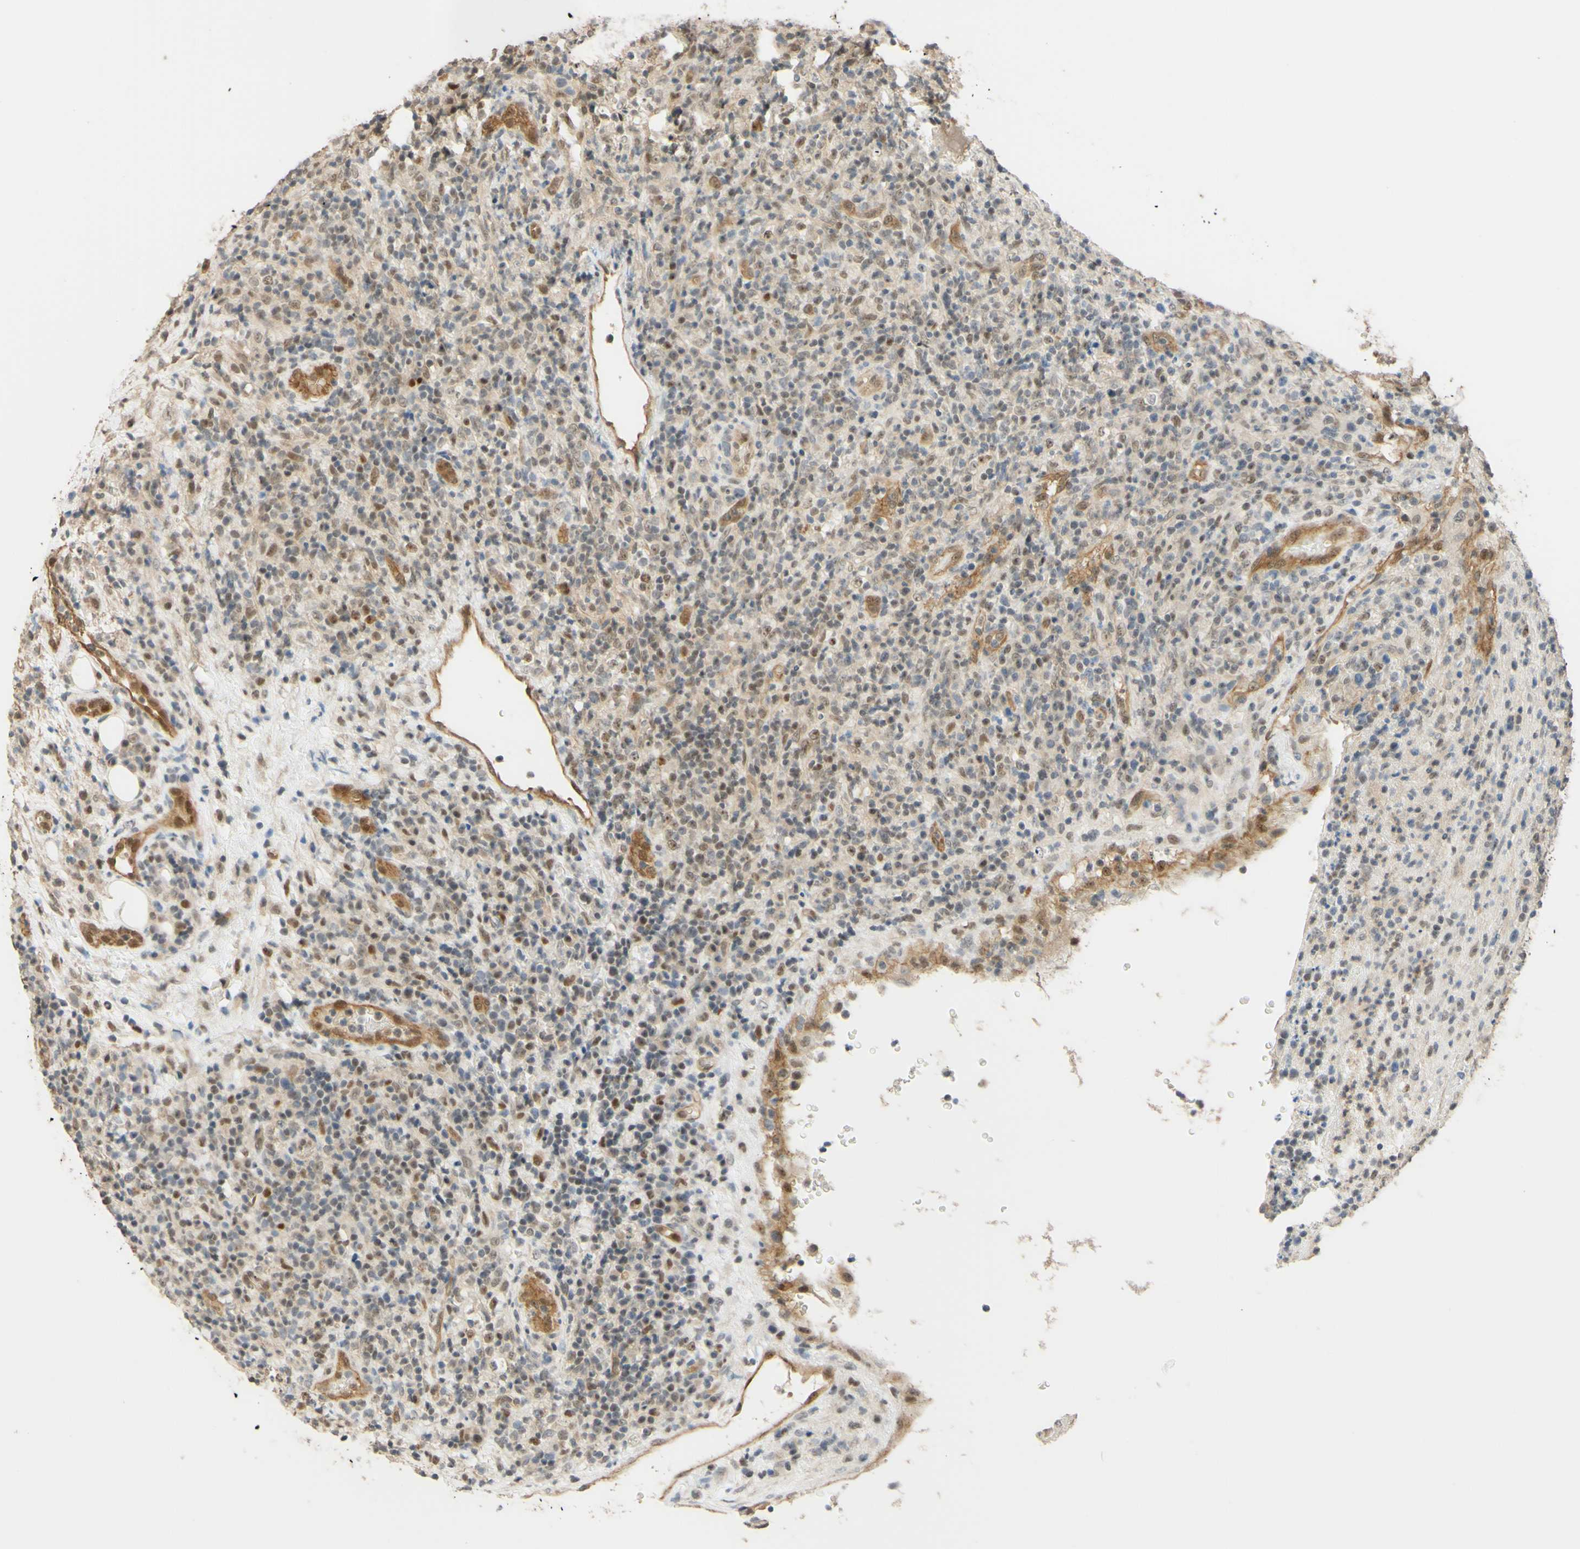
{"staining": {"intensity": "weak", "quantity": "<25%", "location": "cytoplasmic/membranous,nuclear"}, "tissue": "lymphoma", "cell_type": "Tumor cells", "image_type": "cancer", "snomed": [{"axis": "morphology", "description": "Malignant lymphoma, non-Hodgkin's type, High grade"}, {"axis": "topography", "description": "Lymph node"}], "caption": "IHC image of human lymphoma stained for a protein (brown), which exhibits no positivity in tumor cells.", "gene": "POLB", "patient": {"sex": "female", "age": 76}}